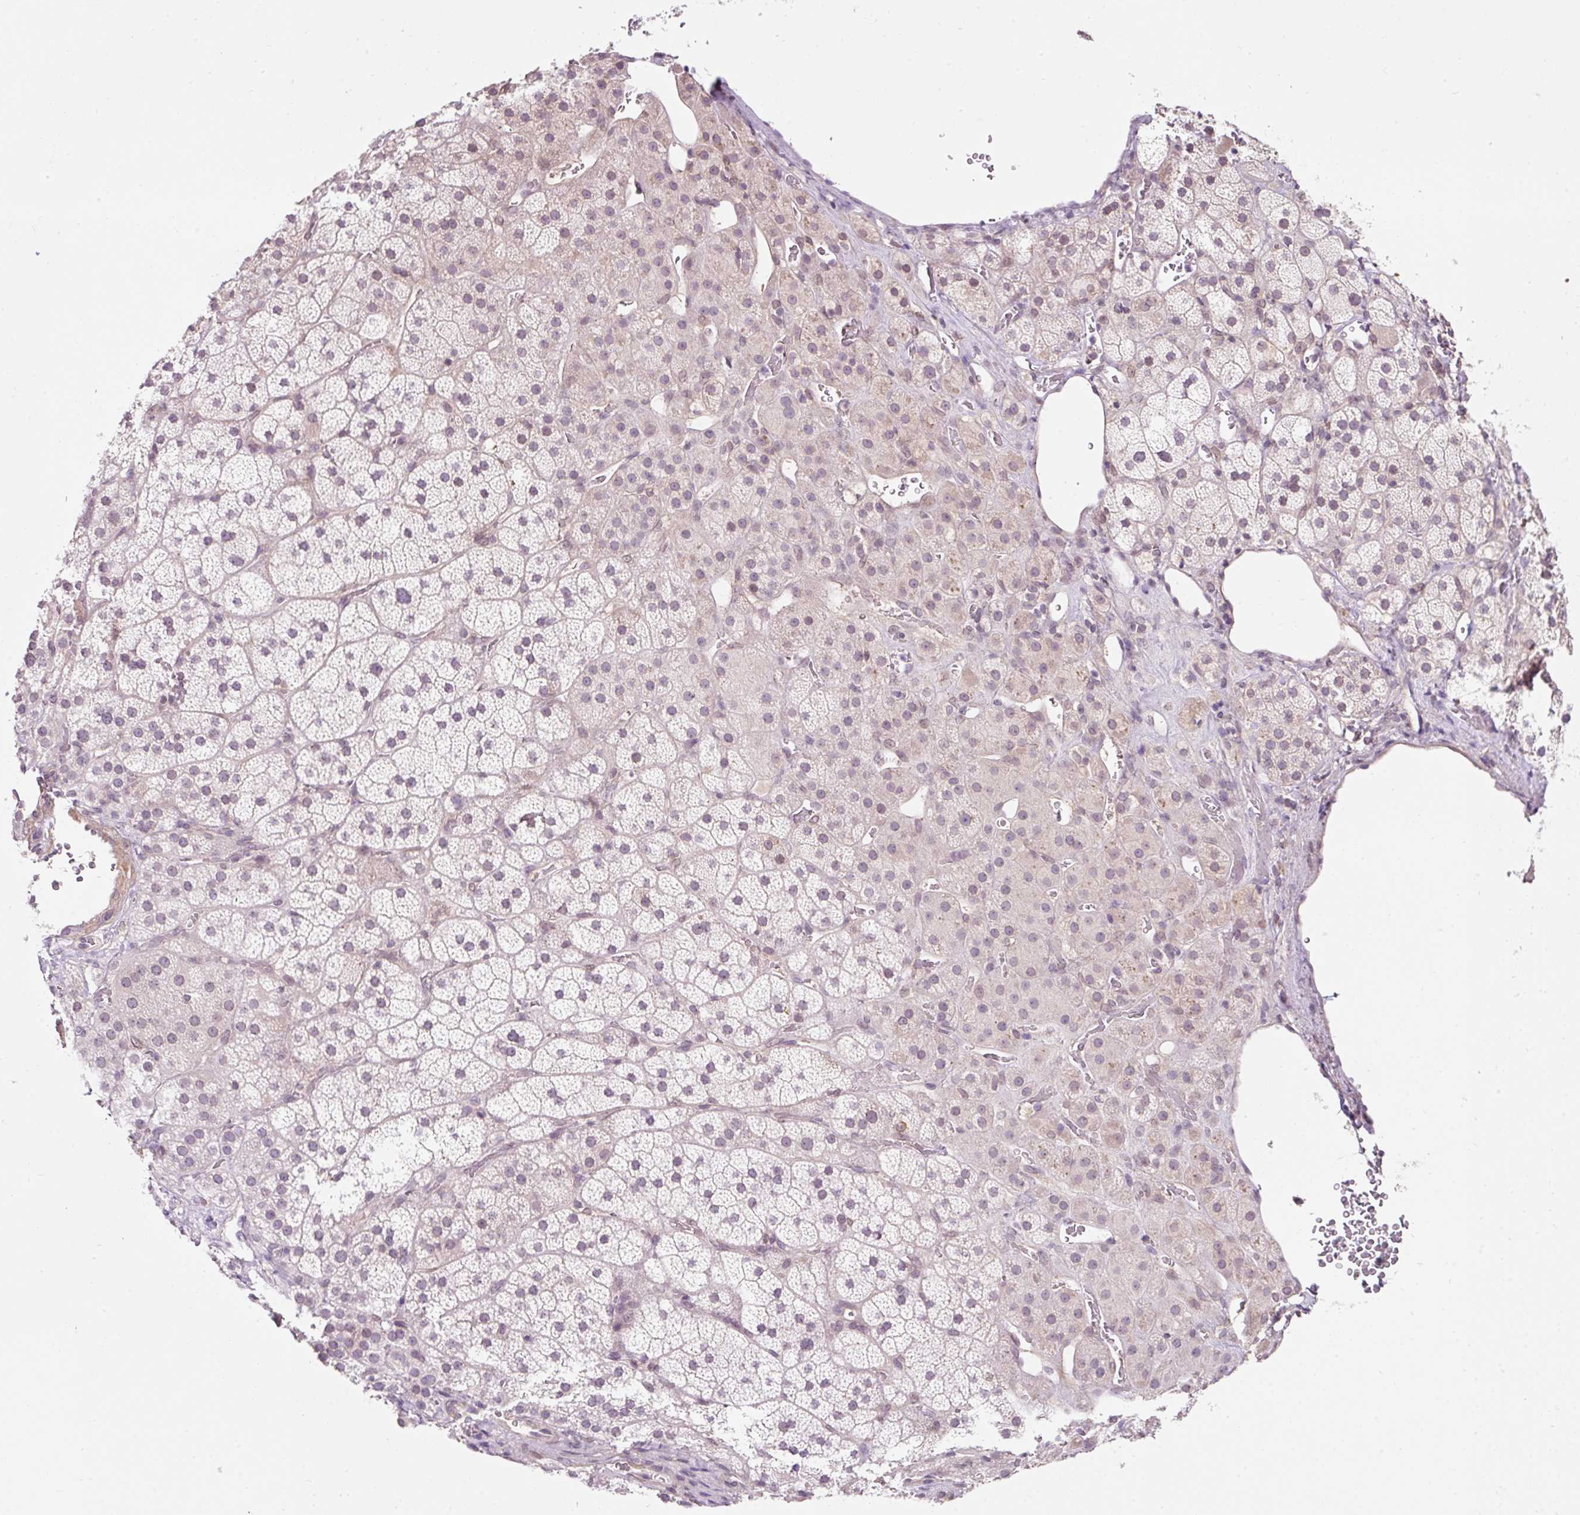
{"staining": {"intensity": "weak", "quantity": "<25%", "location": "cytoplasmic/membranous,nuclear"}, "tissue": "adrenal gland", "cell_type": "Glandular cells", "image_type": "normal", "snomed": [{"axis": "morphology", "description": "Normal tissue, NOS"}, {"axis": "topography", "description": "Adrenal gland"}], "caption": "This is an immunohistochemistry (IHC) micrograph of unremarkable human adrenal gland. There is no expression in glandular cells.", "gene": "ZNF610", "patient": {"sex": "male", "age": 57}}